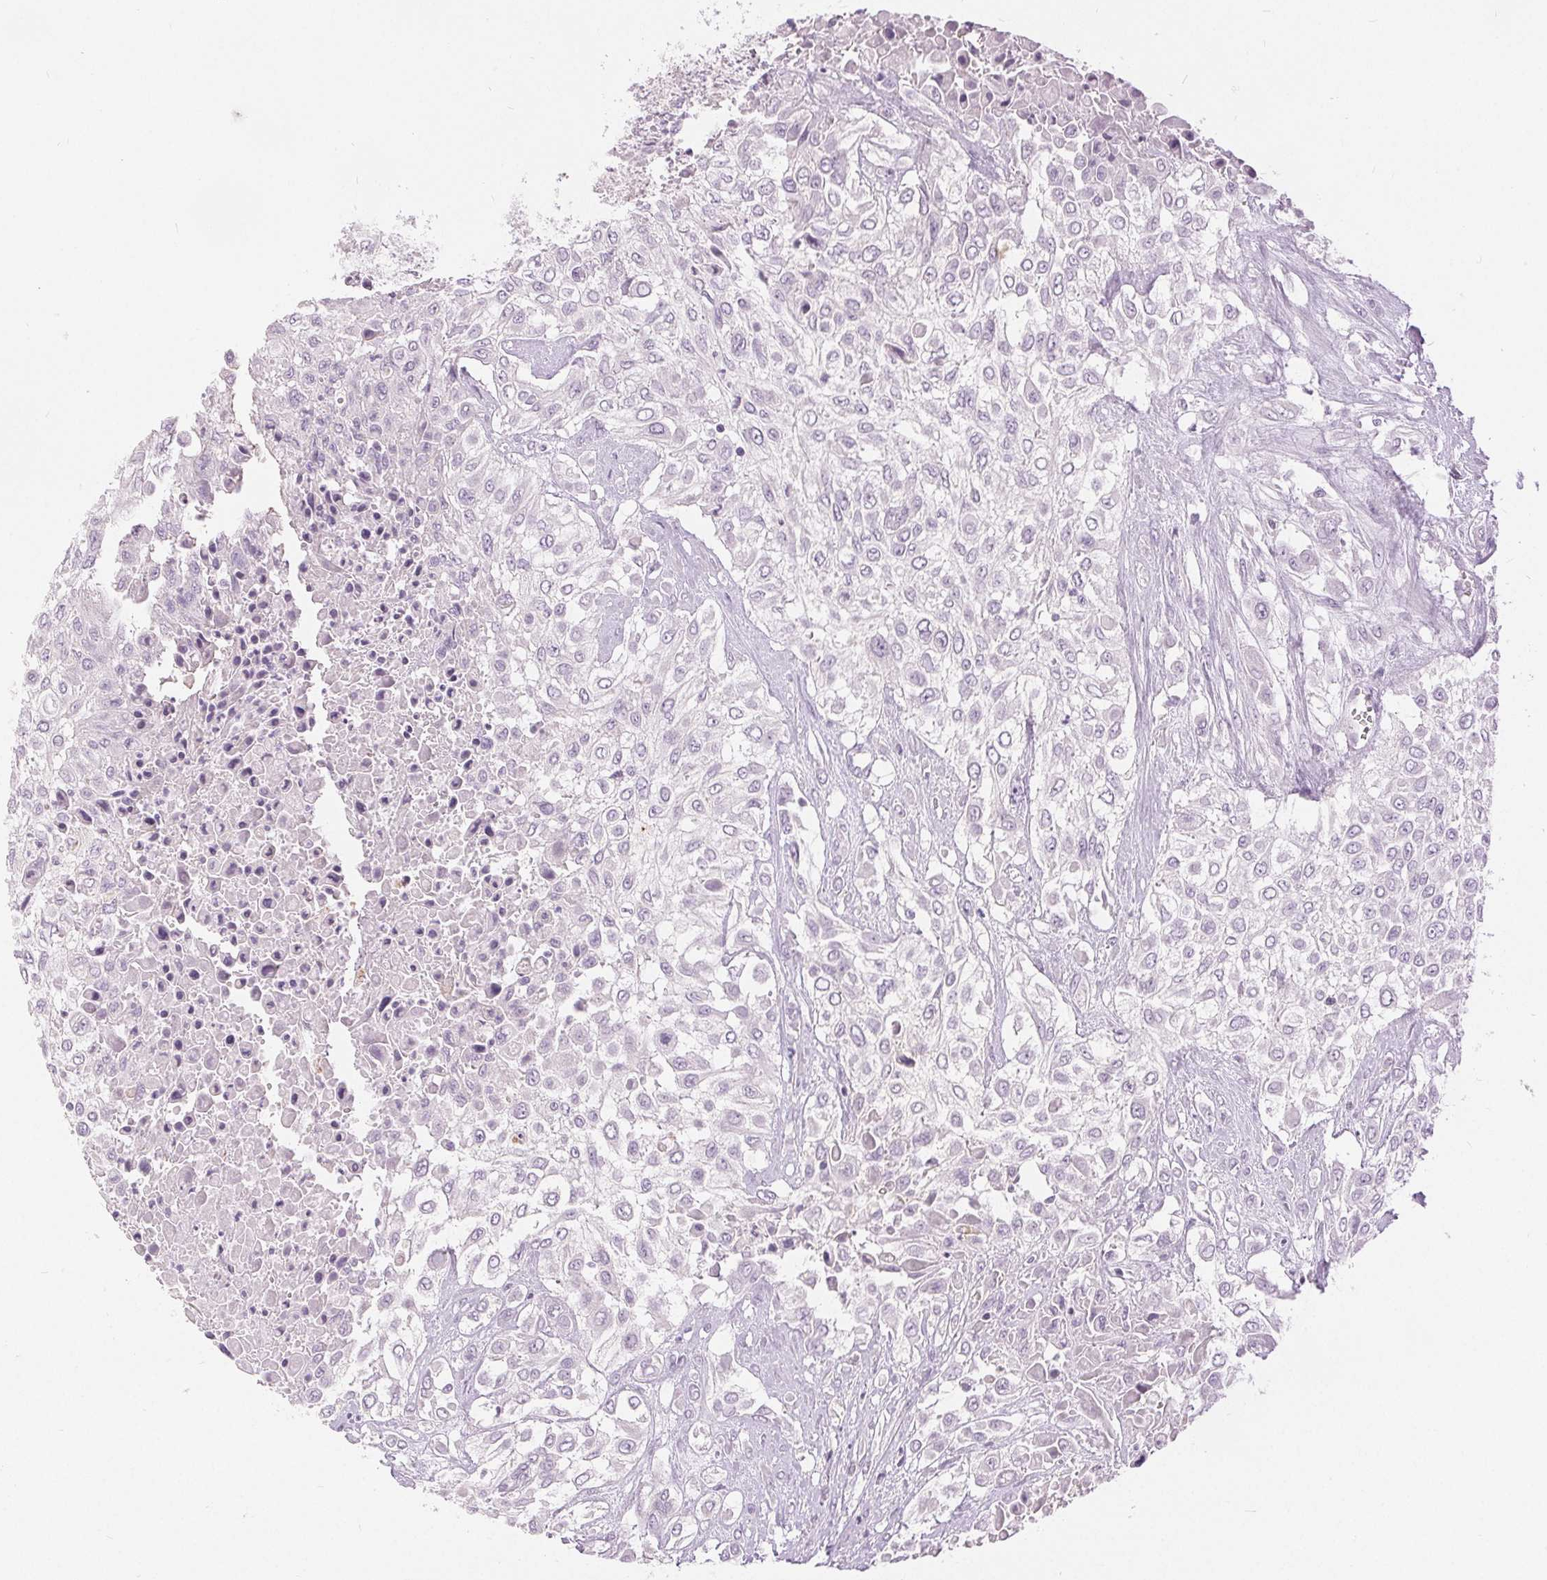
{"staining": {"intensity": "negative", "quantity": "none", "location": "none"}, "tissue": "urothelial cancer", "cell_type": "Tumor cells", "image_type": "cancer", "snomed": [{"axis": "morphology", "description": "Urothelial carcinoma, High grade"}, {"axis": "topography", "description": "Urinary bladder"}], "caption": "Urothelial cancer was stained to show a protein in brown. There is no significant staining in tumor cells. (DAB IHC, high magnification).", "gene": "DSG3", "patient": {"sex": "male", "age": 57}}